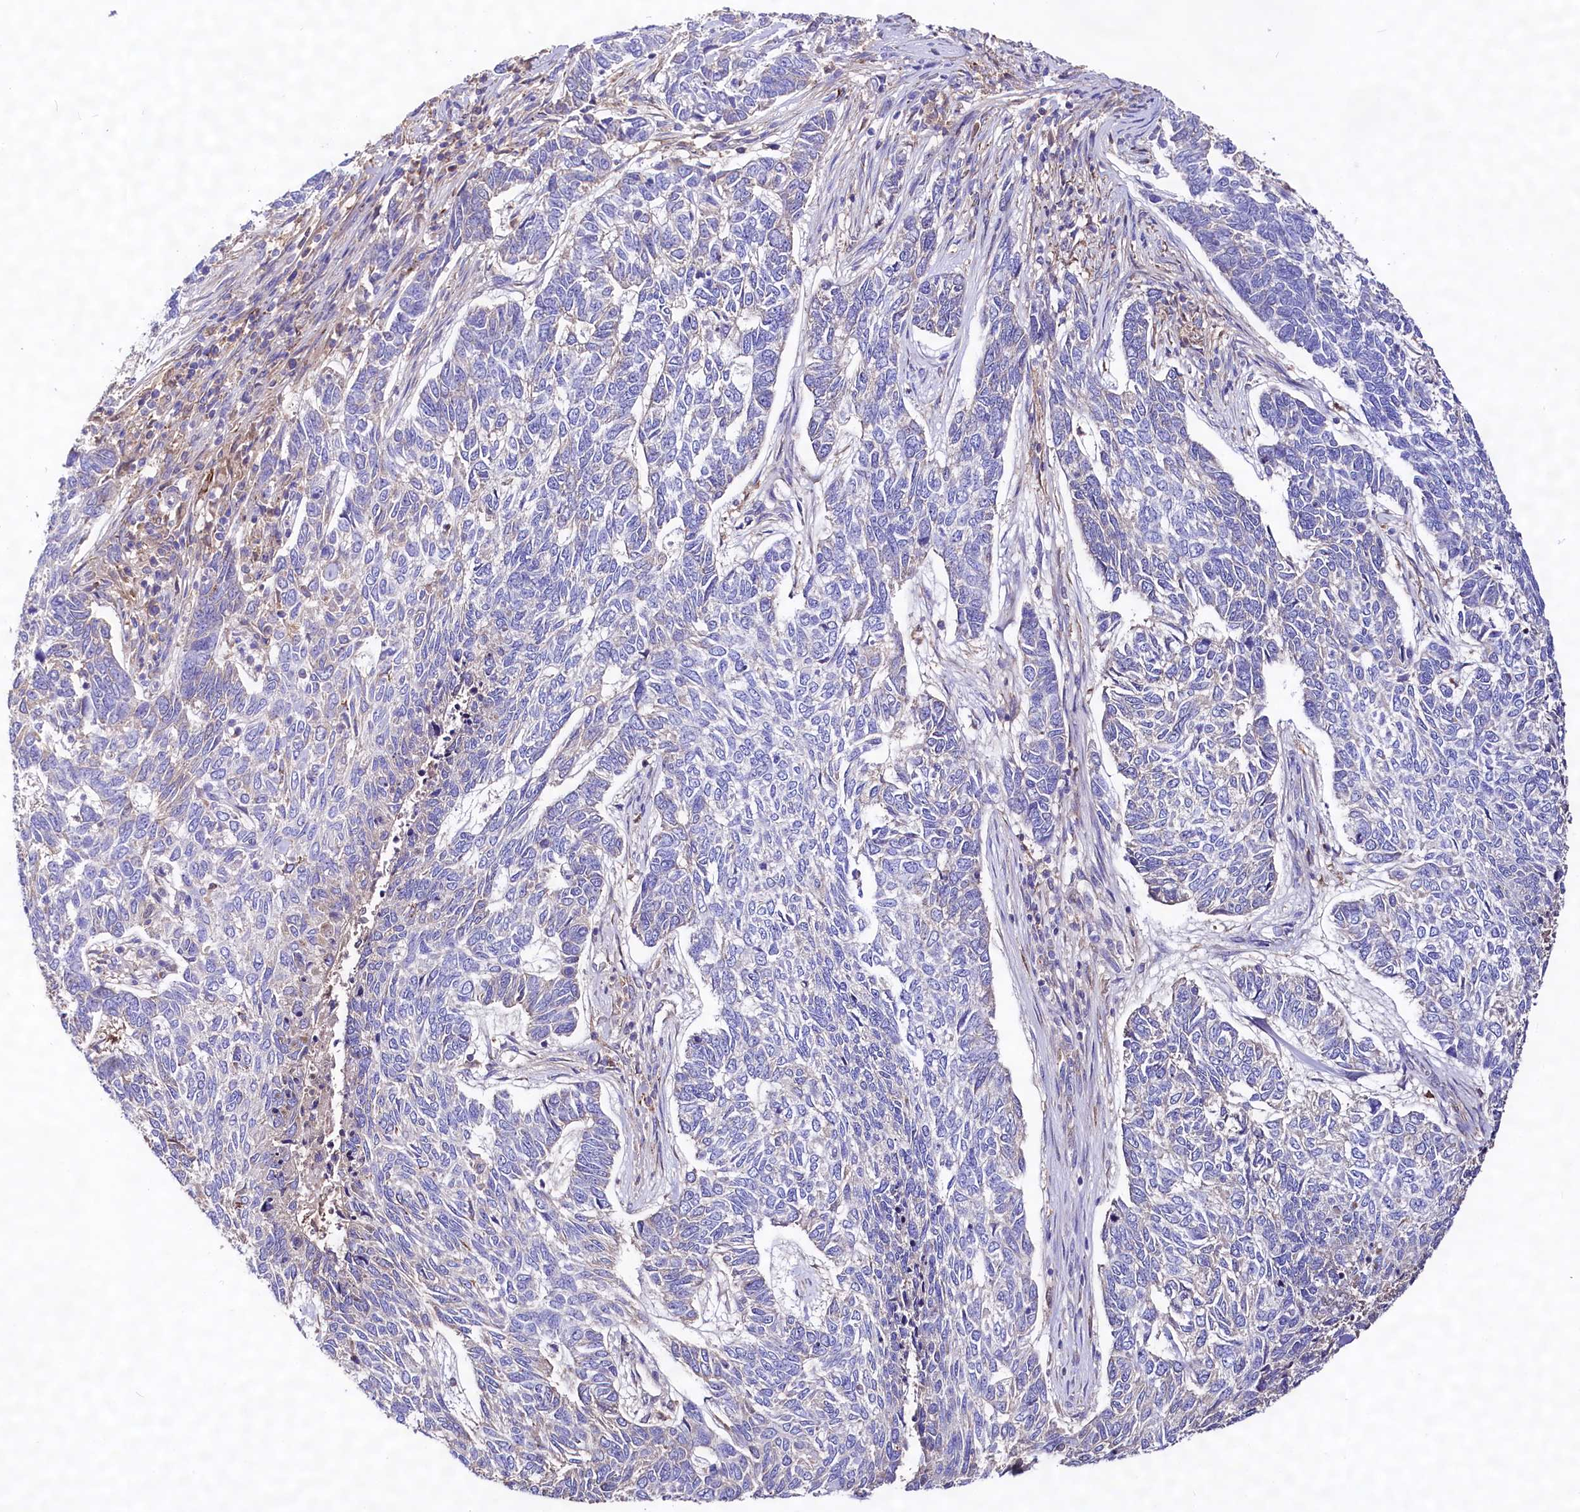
{"staining": {"intensity": "negative", "quantity": "none", "location": "none"}, "tissue": "skin cancer", "cell_type": "Tumor cells", "image_type": "cancer", "snomed": [{"axis": "morphology", "description": "Basal cell carcinoma"}, {"axis": "topography", "description": "Skin"}], "caption": "Skin cancer was stained to show a protein in brown. There is no significant expression in tumor cells. (Immunohistochemistry (ihc), brightfield microscopy, high magnification).", "gene": "DMXL2", "patient": {"sex": "female", "age": 65}}